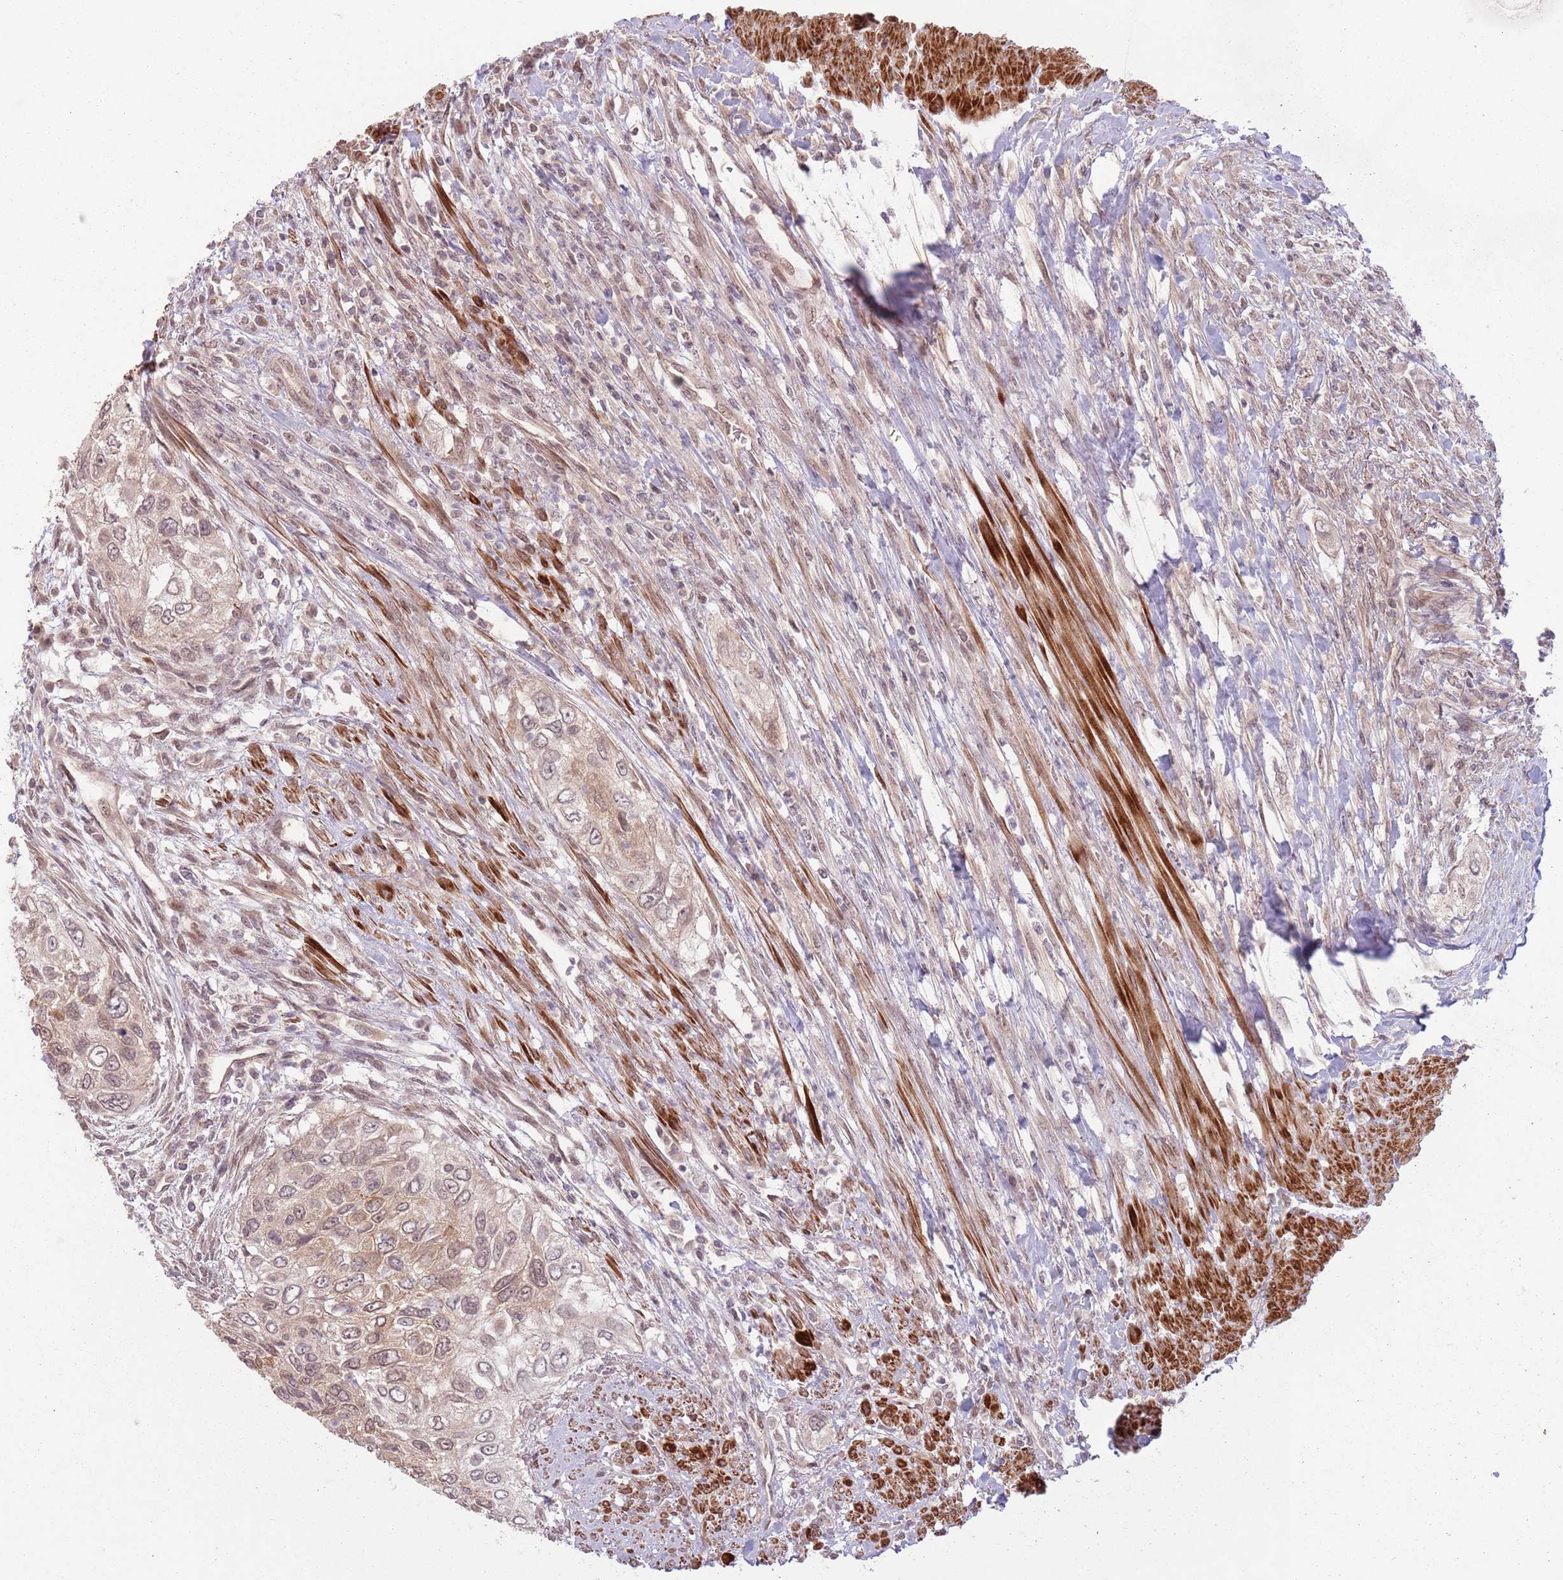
{"staining": {"intensity": "weak", "quantity": ">75%", "location": "cytoplasmic/membranous,nuclear"}, "tissue": "urothelial cancer", "cell_type": "Tumor cells", "image_type": "cancer", "snomed": [{"axis": "morphology", "description": "Urothelial carcinoma, High grade"}, {"axis": "topography", "description": "Urinary bladder"}], "caption": "This is a histology image of immunohistochemistry (IHC) staining of urothelial cancer, which shows weak positivity in the cytoplasmic/membranous and nuclear of tumor cells.", "gene": "CCDC154", "patient": {"sex": "female", "age": 60}}